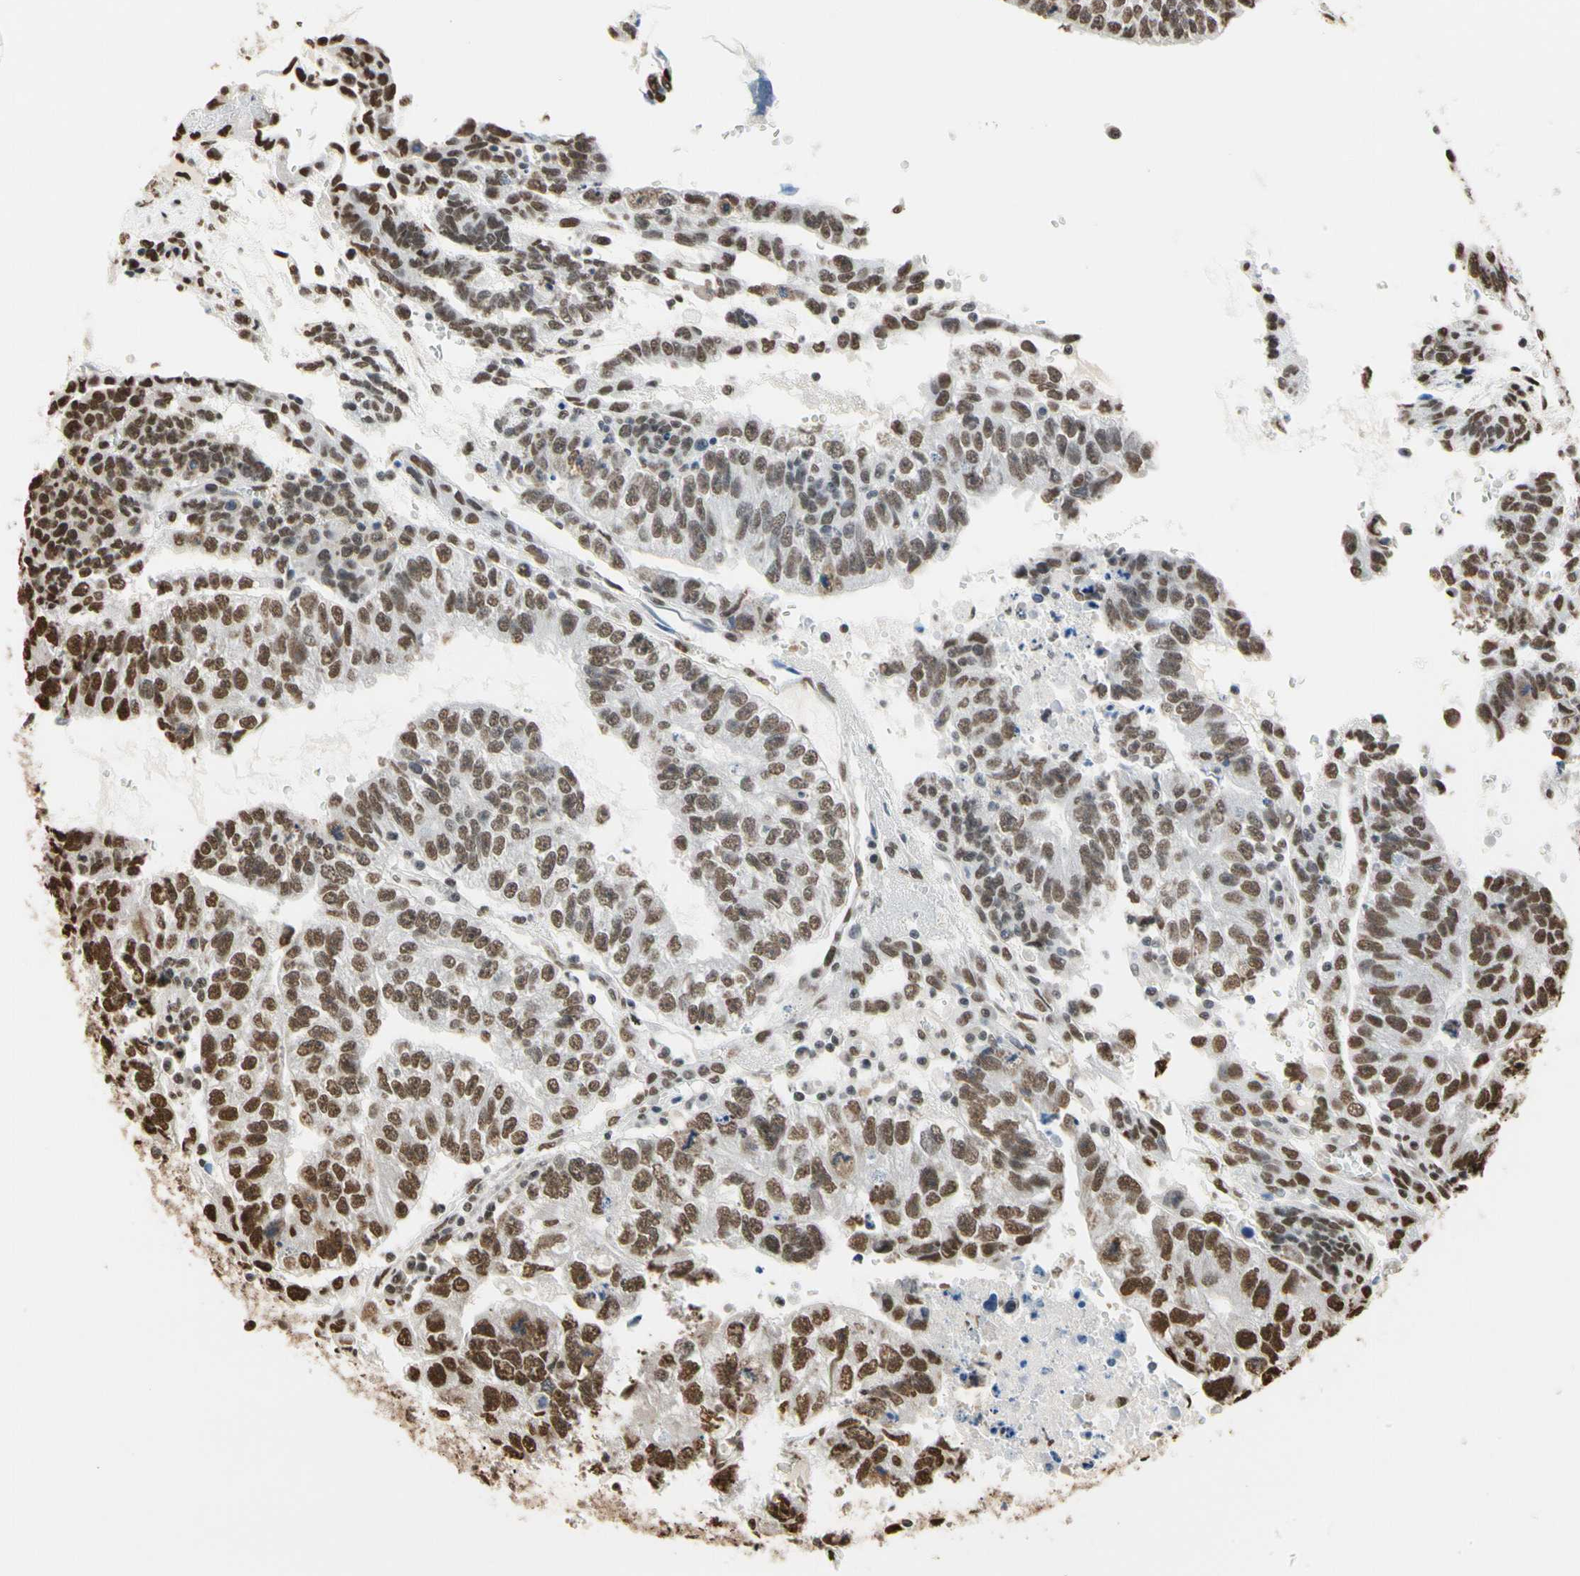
{"staining": {"intensity": "strong", "quantity": "25%-75%", "location": "nuclear"}, "tissue": "testis cancer", "cell_type": "Tumor cells", "image_type": "cancer", "snomed": [{"axis": "morphology", "description": "Seminoma, NOS"}, {"axis": "morphology", "description": "Carcinoma, Embryonal, NOS"}, {"axis": "topography", "description": "Testis"}], "caption": "Immunohistochemical staining of testis embryonal carcinoma displays high levels of strong nuclear expression in approximately 25%-75% of tumor cells.", "gene": "HNRNPK", "patient": {"sex": "male", "age": 52}}